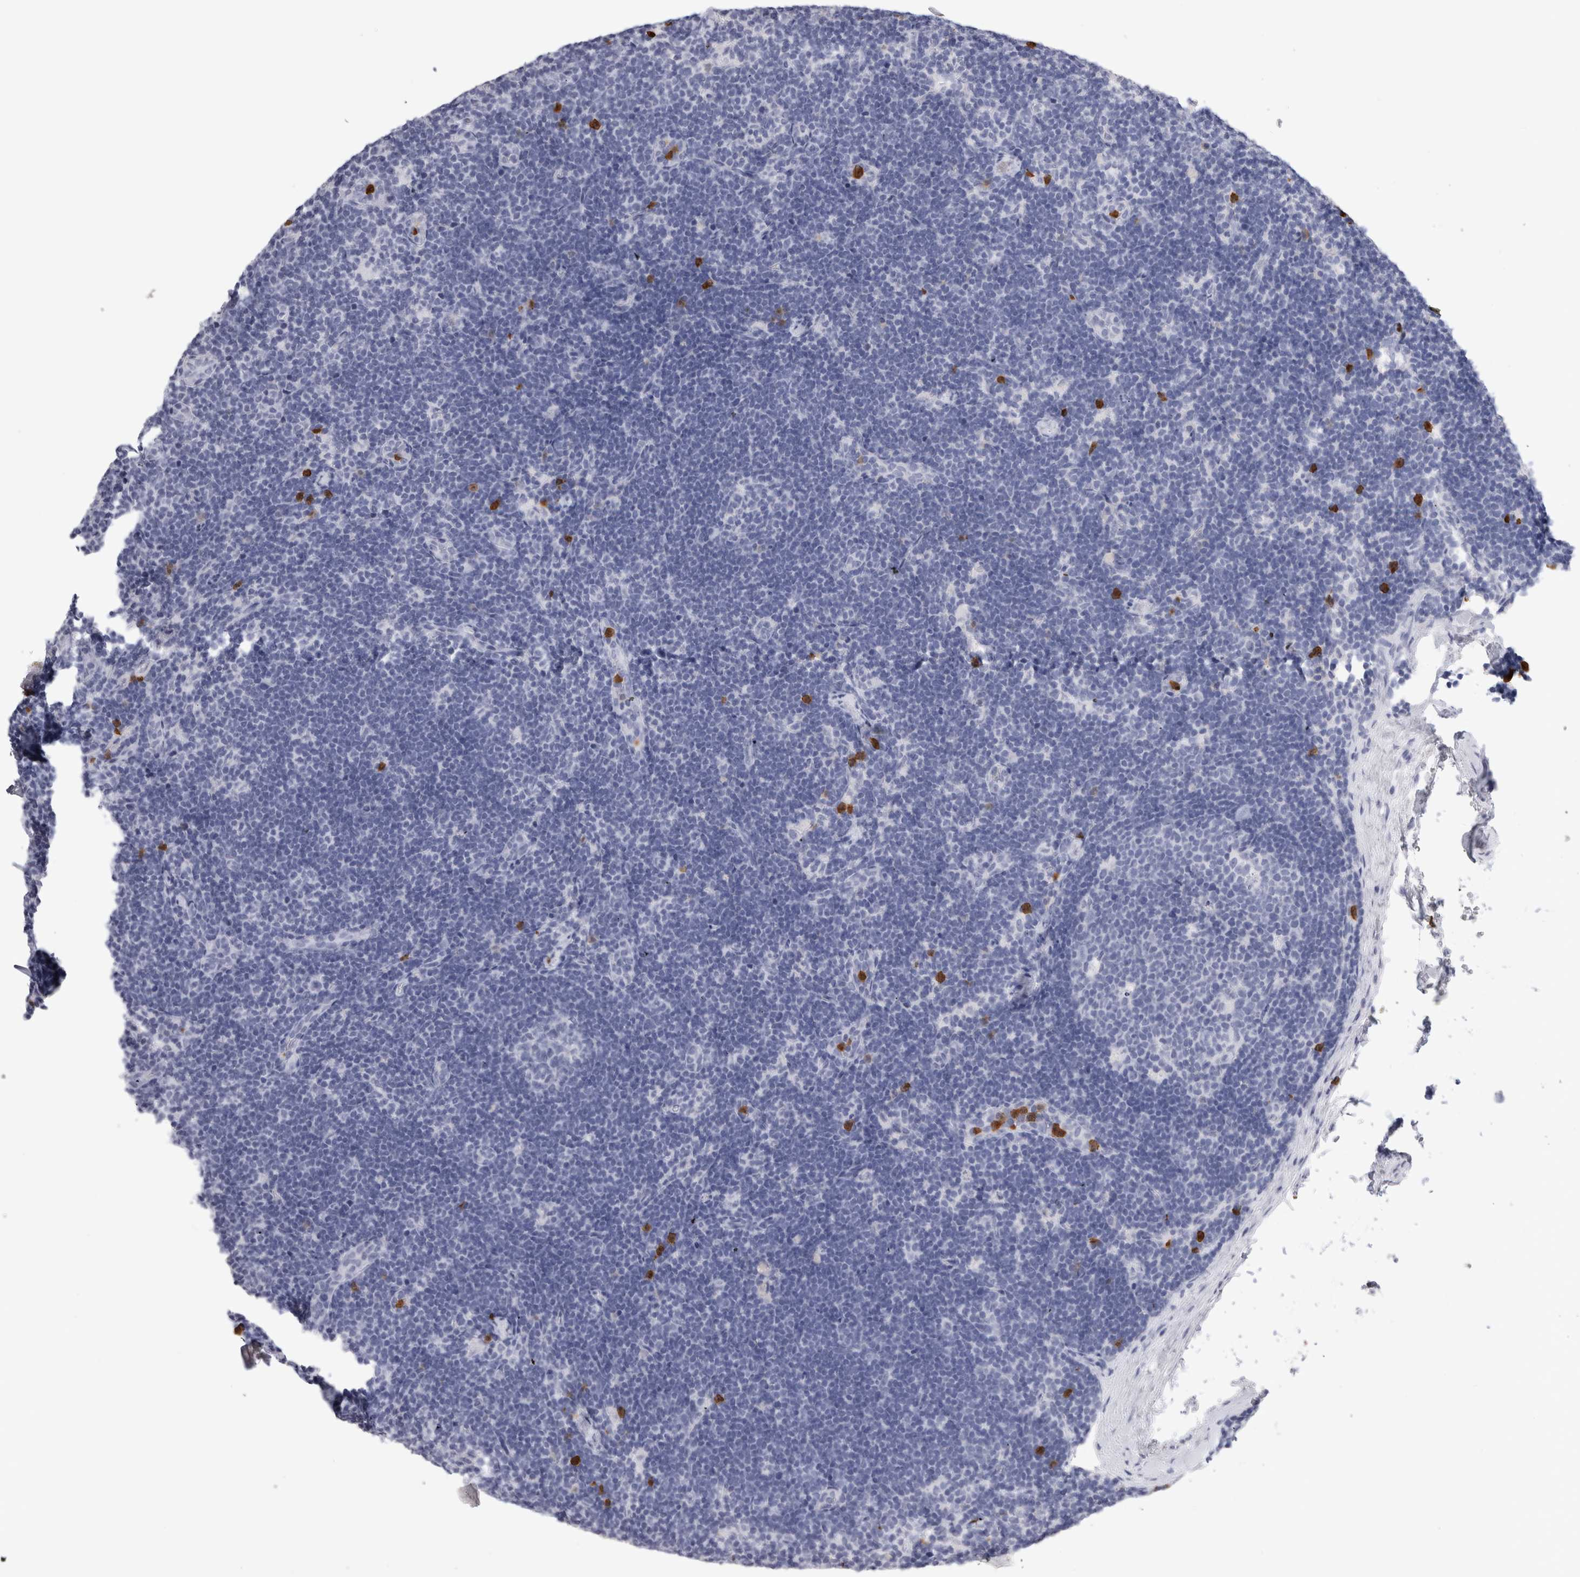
{"staining": {"intensity": "negative", "quantity": "none", "location": "none"}, "tissue": "lymph node", "cell_type": "Germinal center cells", "image_type": "normal", "snomed": [{"axis": "morphology", "description": "Normal tissue, NOS"}, {"axis": "topography", "description": "Lymph node"}], "caption": "There is no significant positivity in germinal center cells of lymph node. (DAB (3,3'-diaminobenzidine) immunohistochemistry visualized using brightfield microscopy, high magnification).", "gene": "S100A12", "patient": {"sex": "female", "age": 22}}